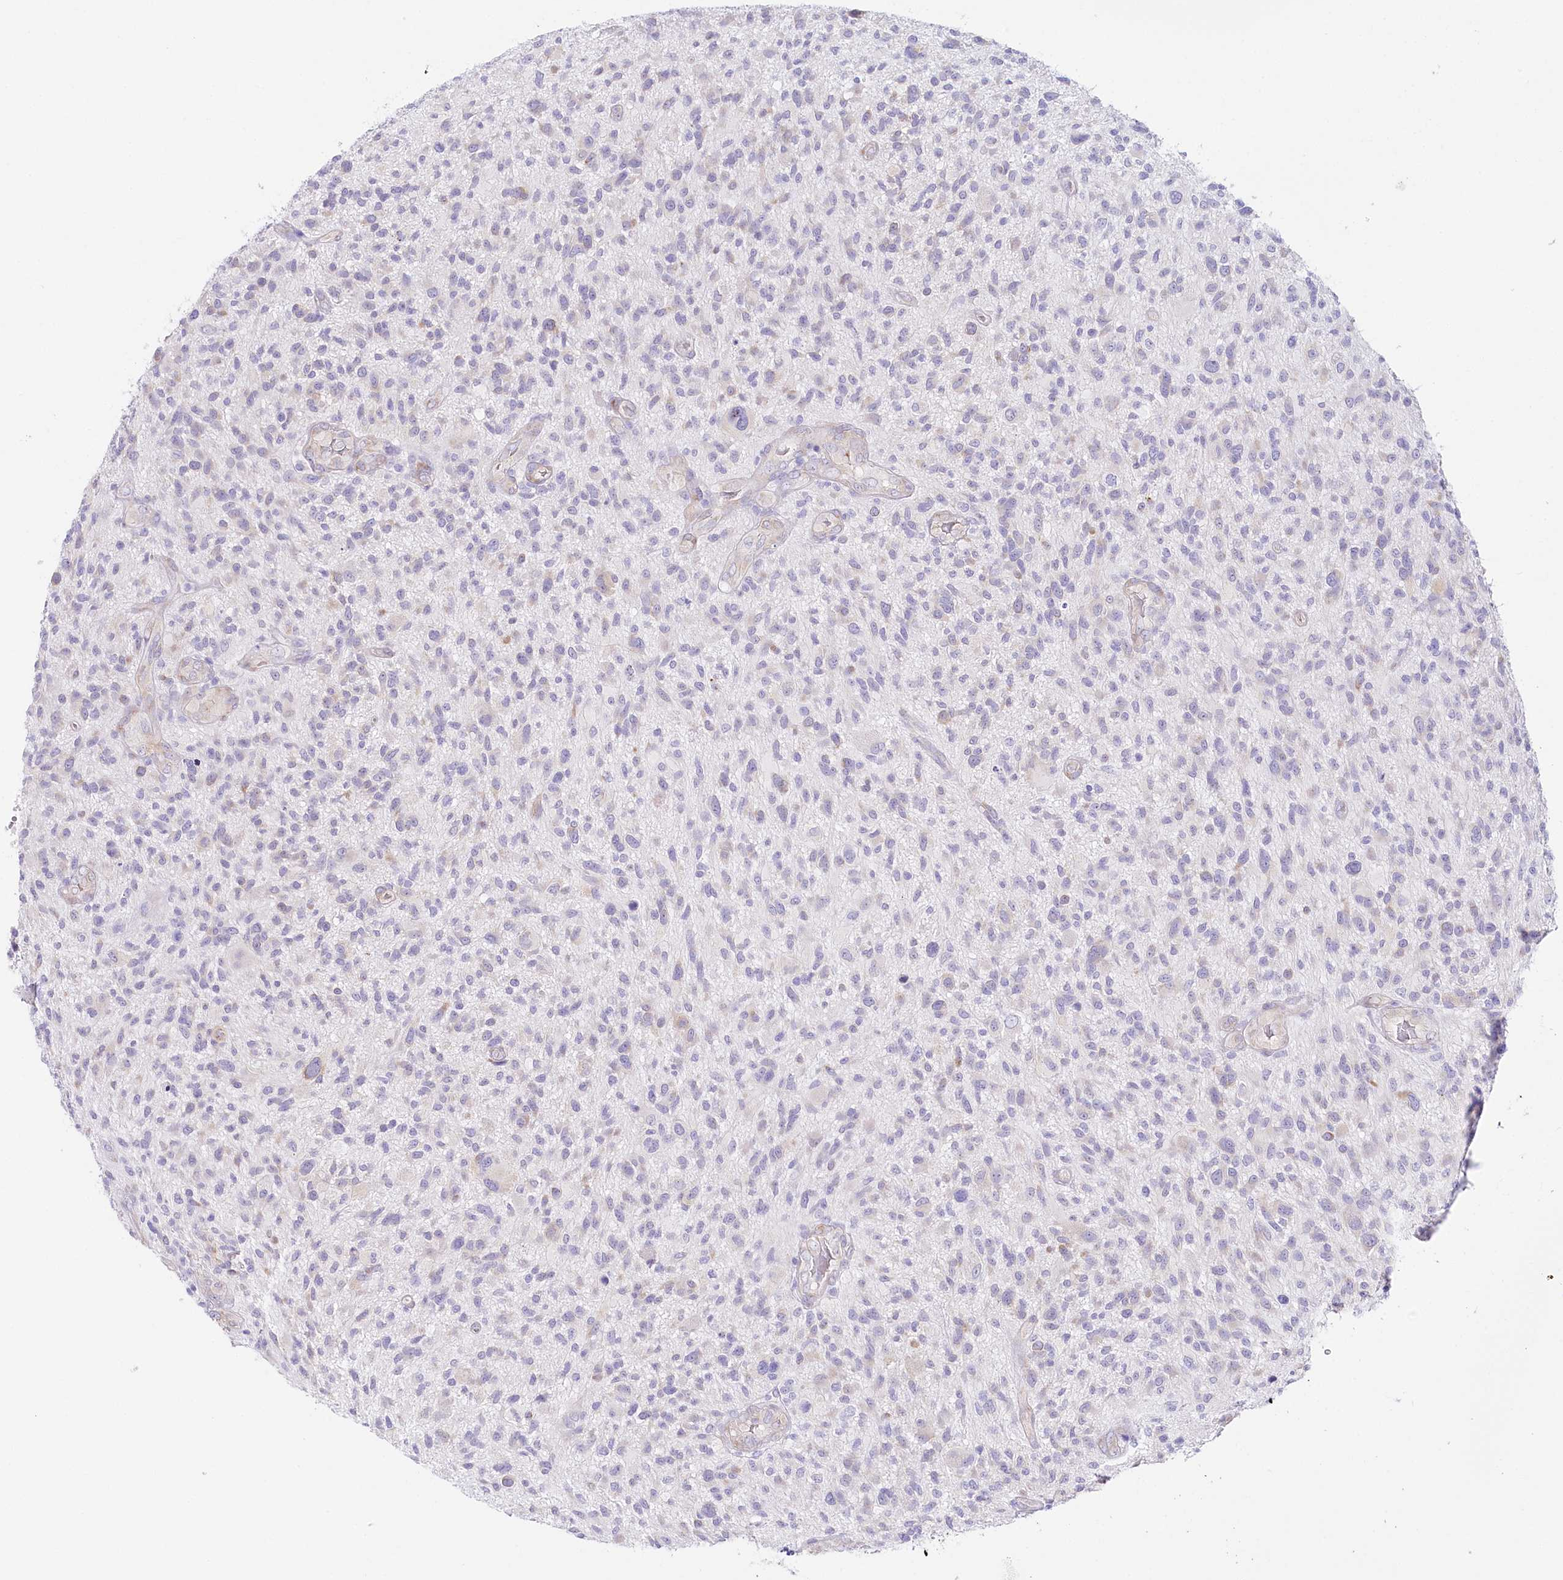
{"staining": {"intensity": "negative", "quantity": "none", "location": "none"}, "tissue": "glioma", "cell_type": "Tumor cells", "image_type": "cancer", "snomed": [{"axis": "morphology", "description": "Glioma, malignant, High grade"}, {"axis": "topography", "description": "Brain"}], "caption": "High magnification brightfield microscopy of glioma stained with DAB (3,3'-diaminobenzidine) (brown) and counterstained with hematoxylin (blue): tumor cells show no significant positivity.", "gene": "CSN3", "patient": {"sex": "male", "age": 47}}